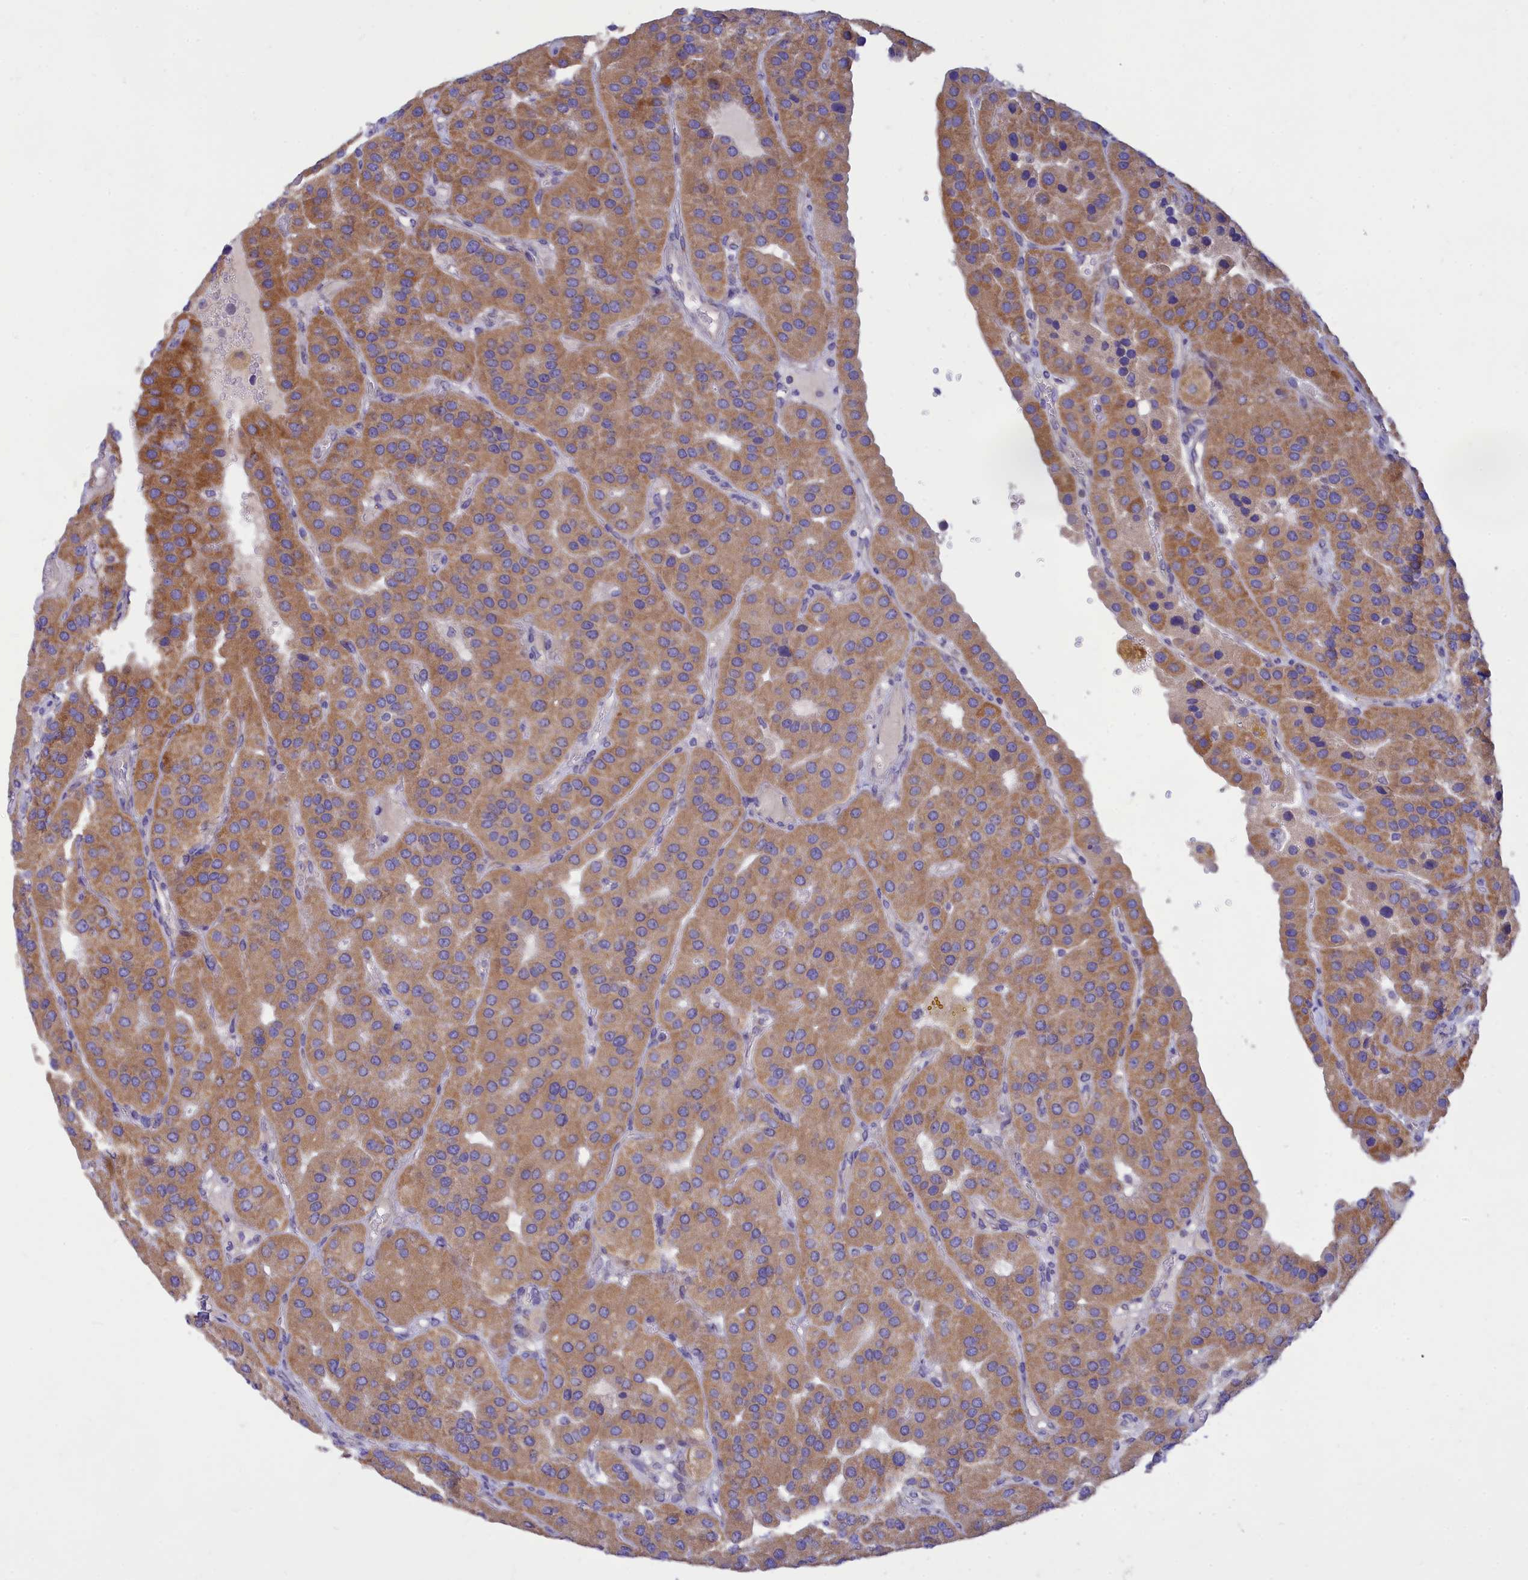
{"staining": {"intensity": "moderate", "quantity": ">75%", "location": "cytoplasmic/membranous"}, "tissue": "parathyroid gland", "cell_type": "Glandular cells", "image_type": "normal", "snomed": [{"axis": "morphology", "description": "Normal tissue, NOS"}, {"axis": "morphology", "description": "Adenoma, NOS"}, {"axis": "topography", "description": "Parathyroid gland"}], "caption": "DAB immunohistochemical staining of normal parathyroid gland displays moderate cytoplasmic/membranous protein expression in approximately >75% of glandular cells.", "gene": "TMEM30B", "patient": {"sex": "female", "age": 86}}